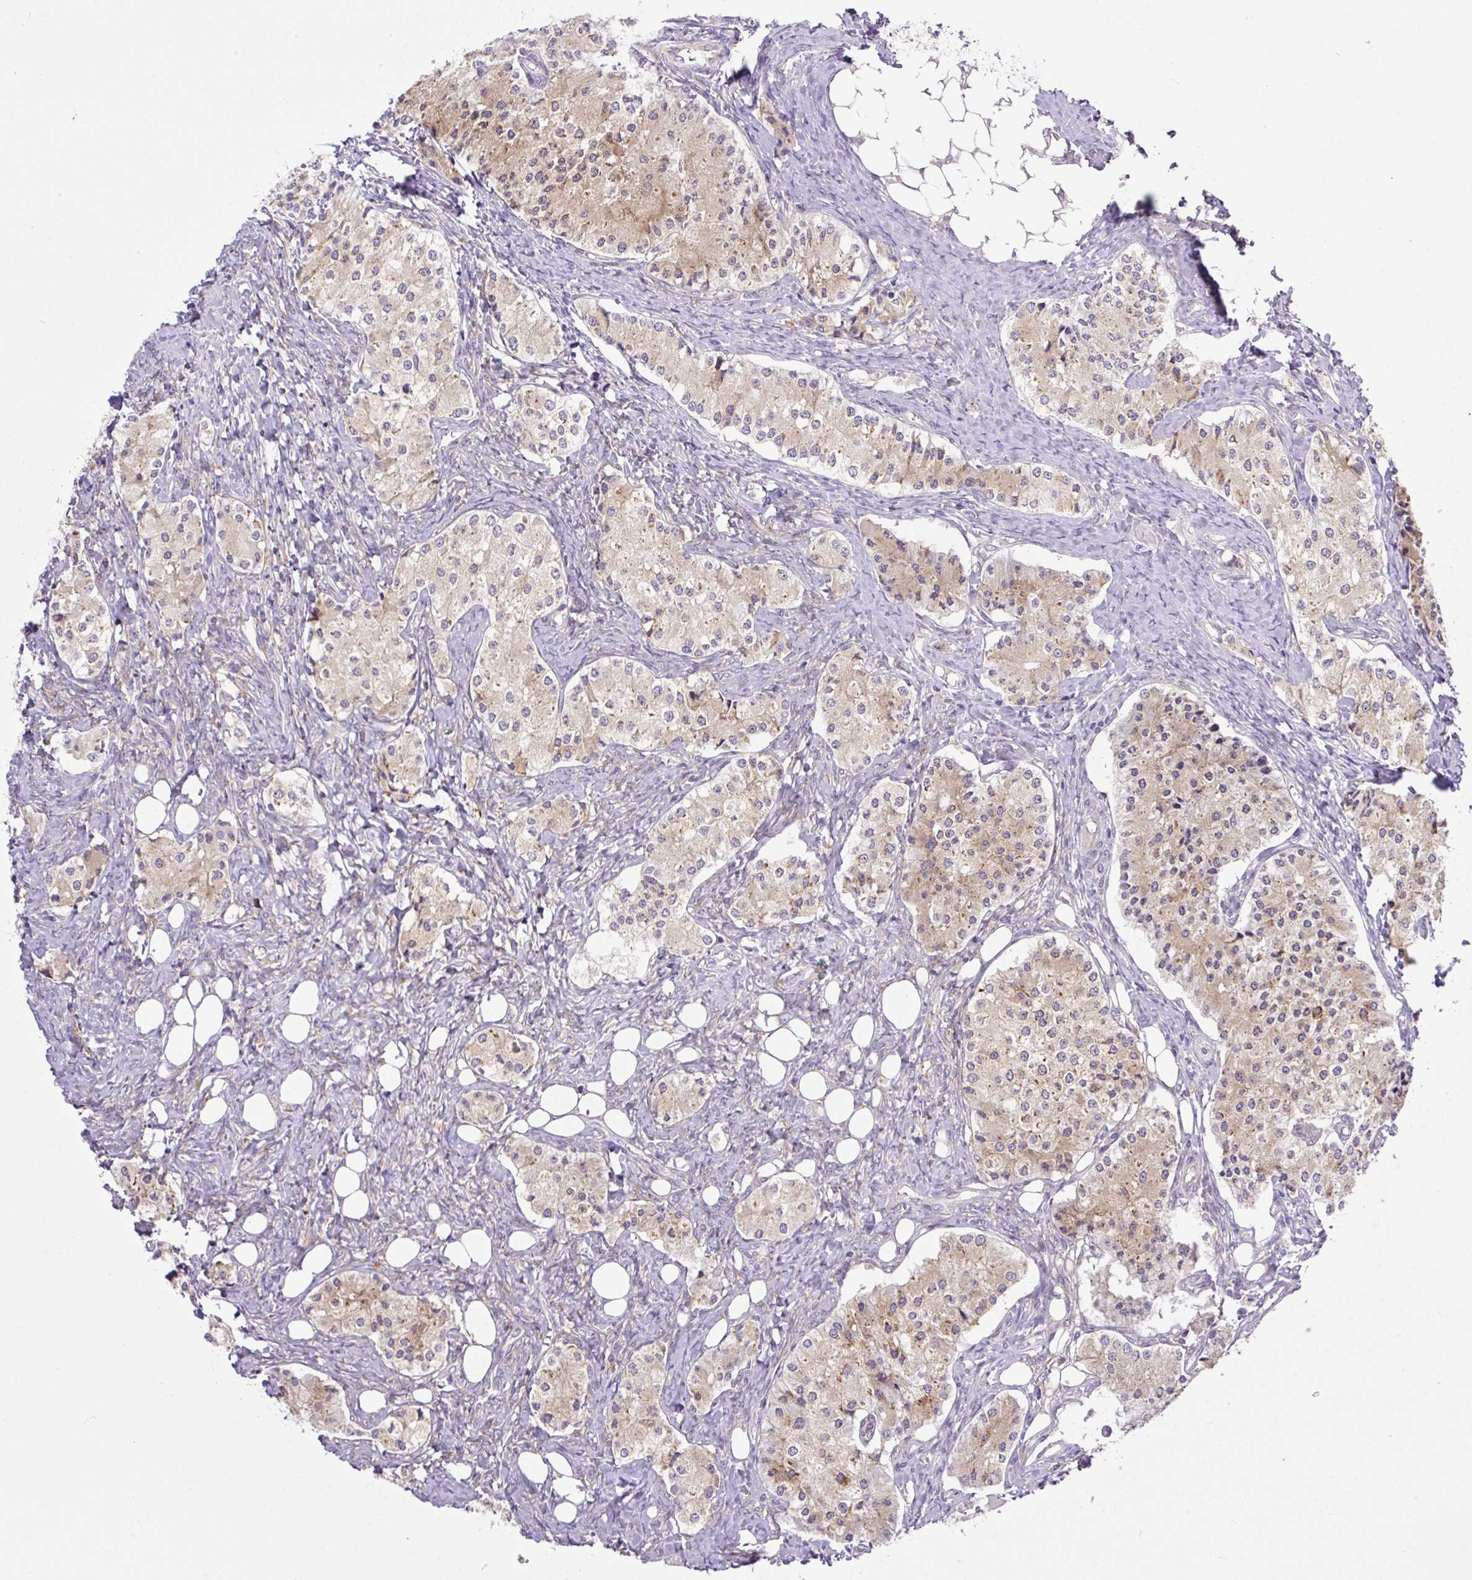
{"staining": {"intensity": "weak", "quantity": "25%-75%", "location": "cytoplasmic/membranous"}, "tissue": "carcinoid", "cell_type": "Tumor cells", "image_type": "cancer", "snomed": [{"axis": "morphology", "description": "Carcinoid, malignant, NOS"}, {"axis": "topography", "description": "Colon"}], "caption": "Immunohistochemistry image of human carcinoid (malignant) stained for a protein (brown), which displays low levels of weak cytoplasmic/membranous staining in approximately 25%-75% of tumor cells.", "gene": "POFUT1", "patient": {"sex": "female", "age": 52}}